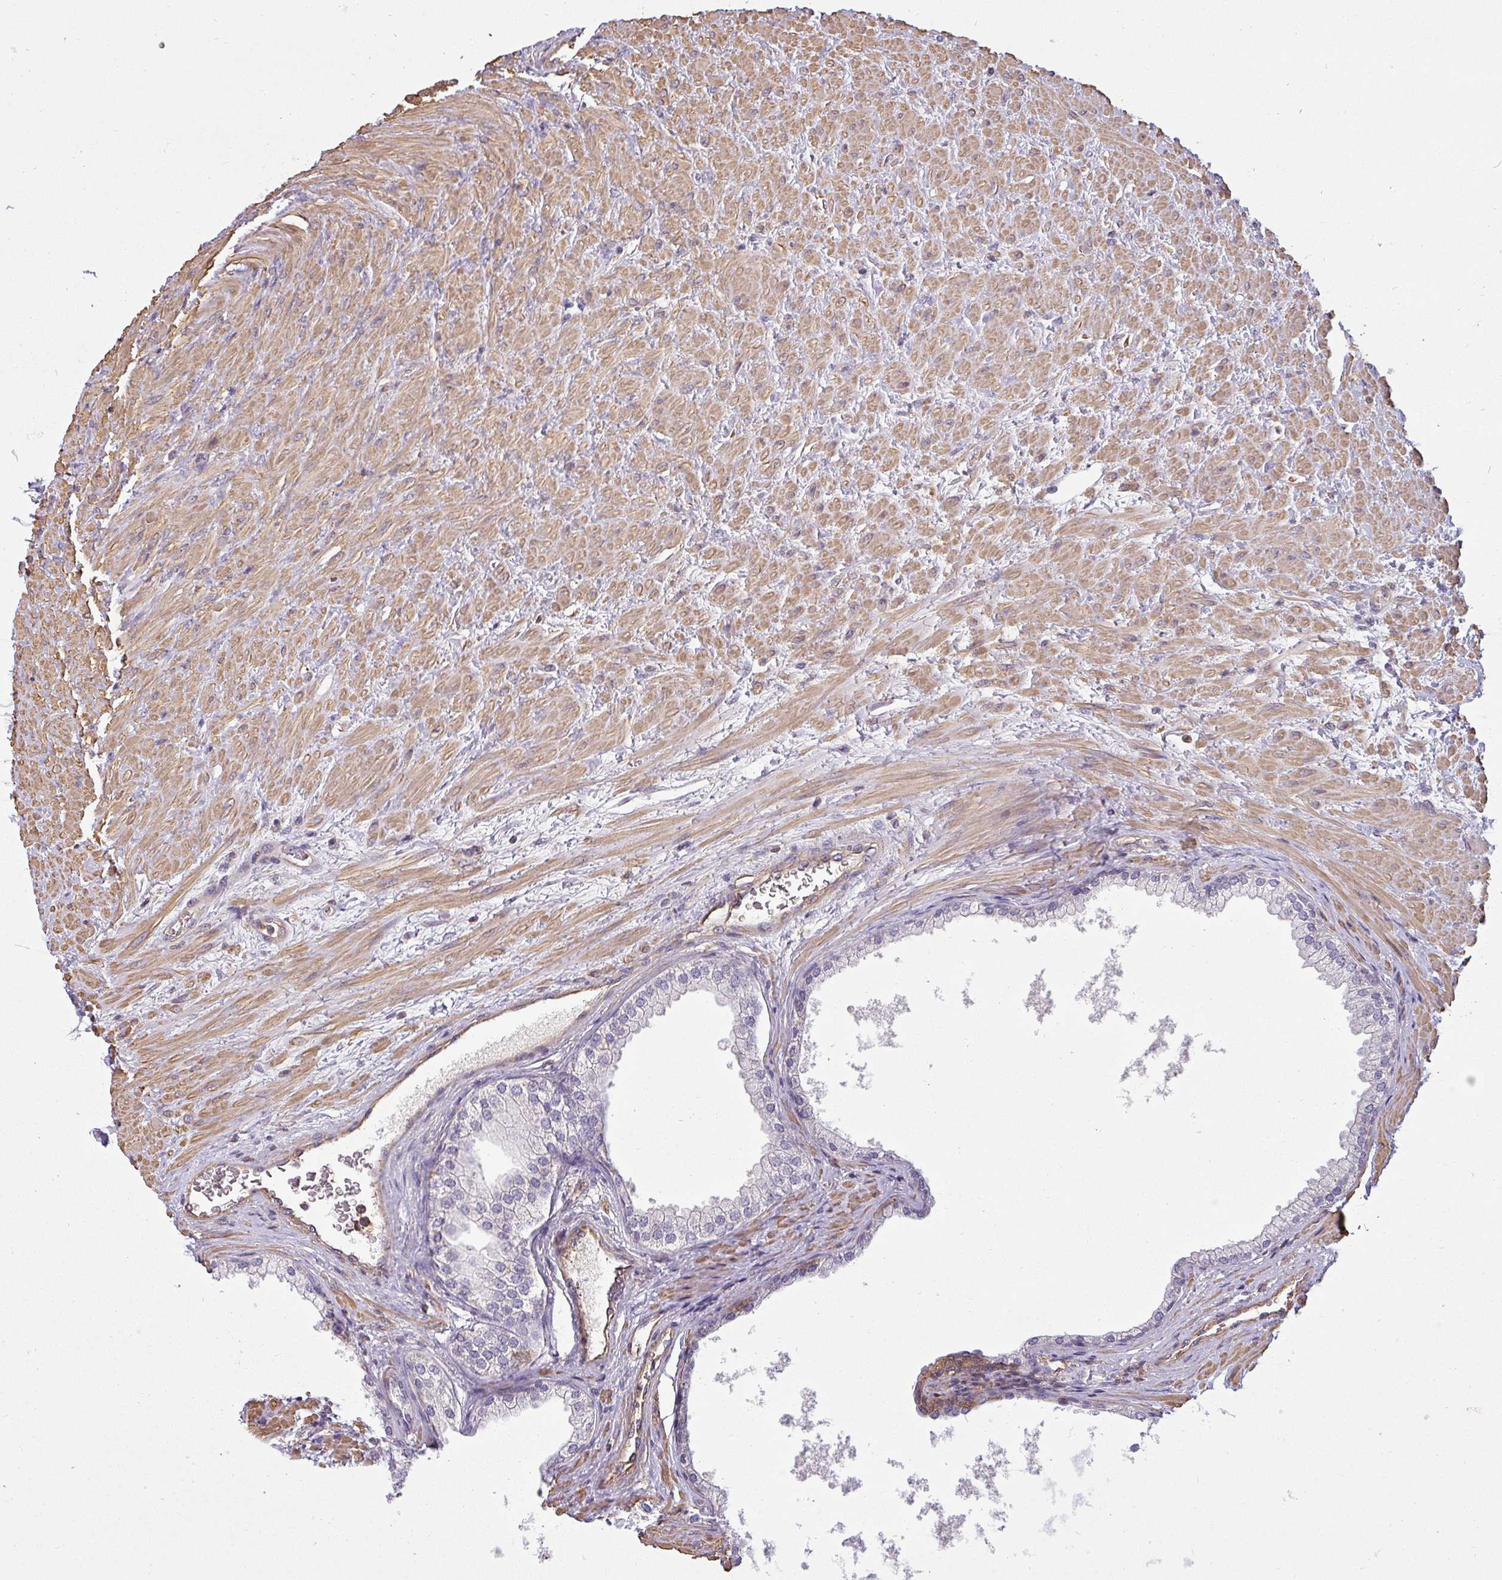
{"staining": {"intensity": "negative", "quantity": "none", "location": "none"}, "tissue": "prostate", "cell_type": "Glandular cells", "image_type": "normal", "snomed": [{"axis": "morphology", "description": "Normal tissue, NOS"}, {"axis": "topography", "description": "Prostate"}], "caption": "Immunohistochemistry of unremarkable prostate displays no staining in glandular cells. (Stains: DAB immunohistochemistry with hematoxylin counter stain, Microscopy: brightfield microscopy at high magnification).", "gene": "ZNF835", "patient": {"sex": "male", "age": 76}}